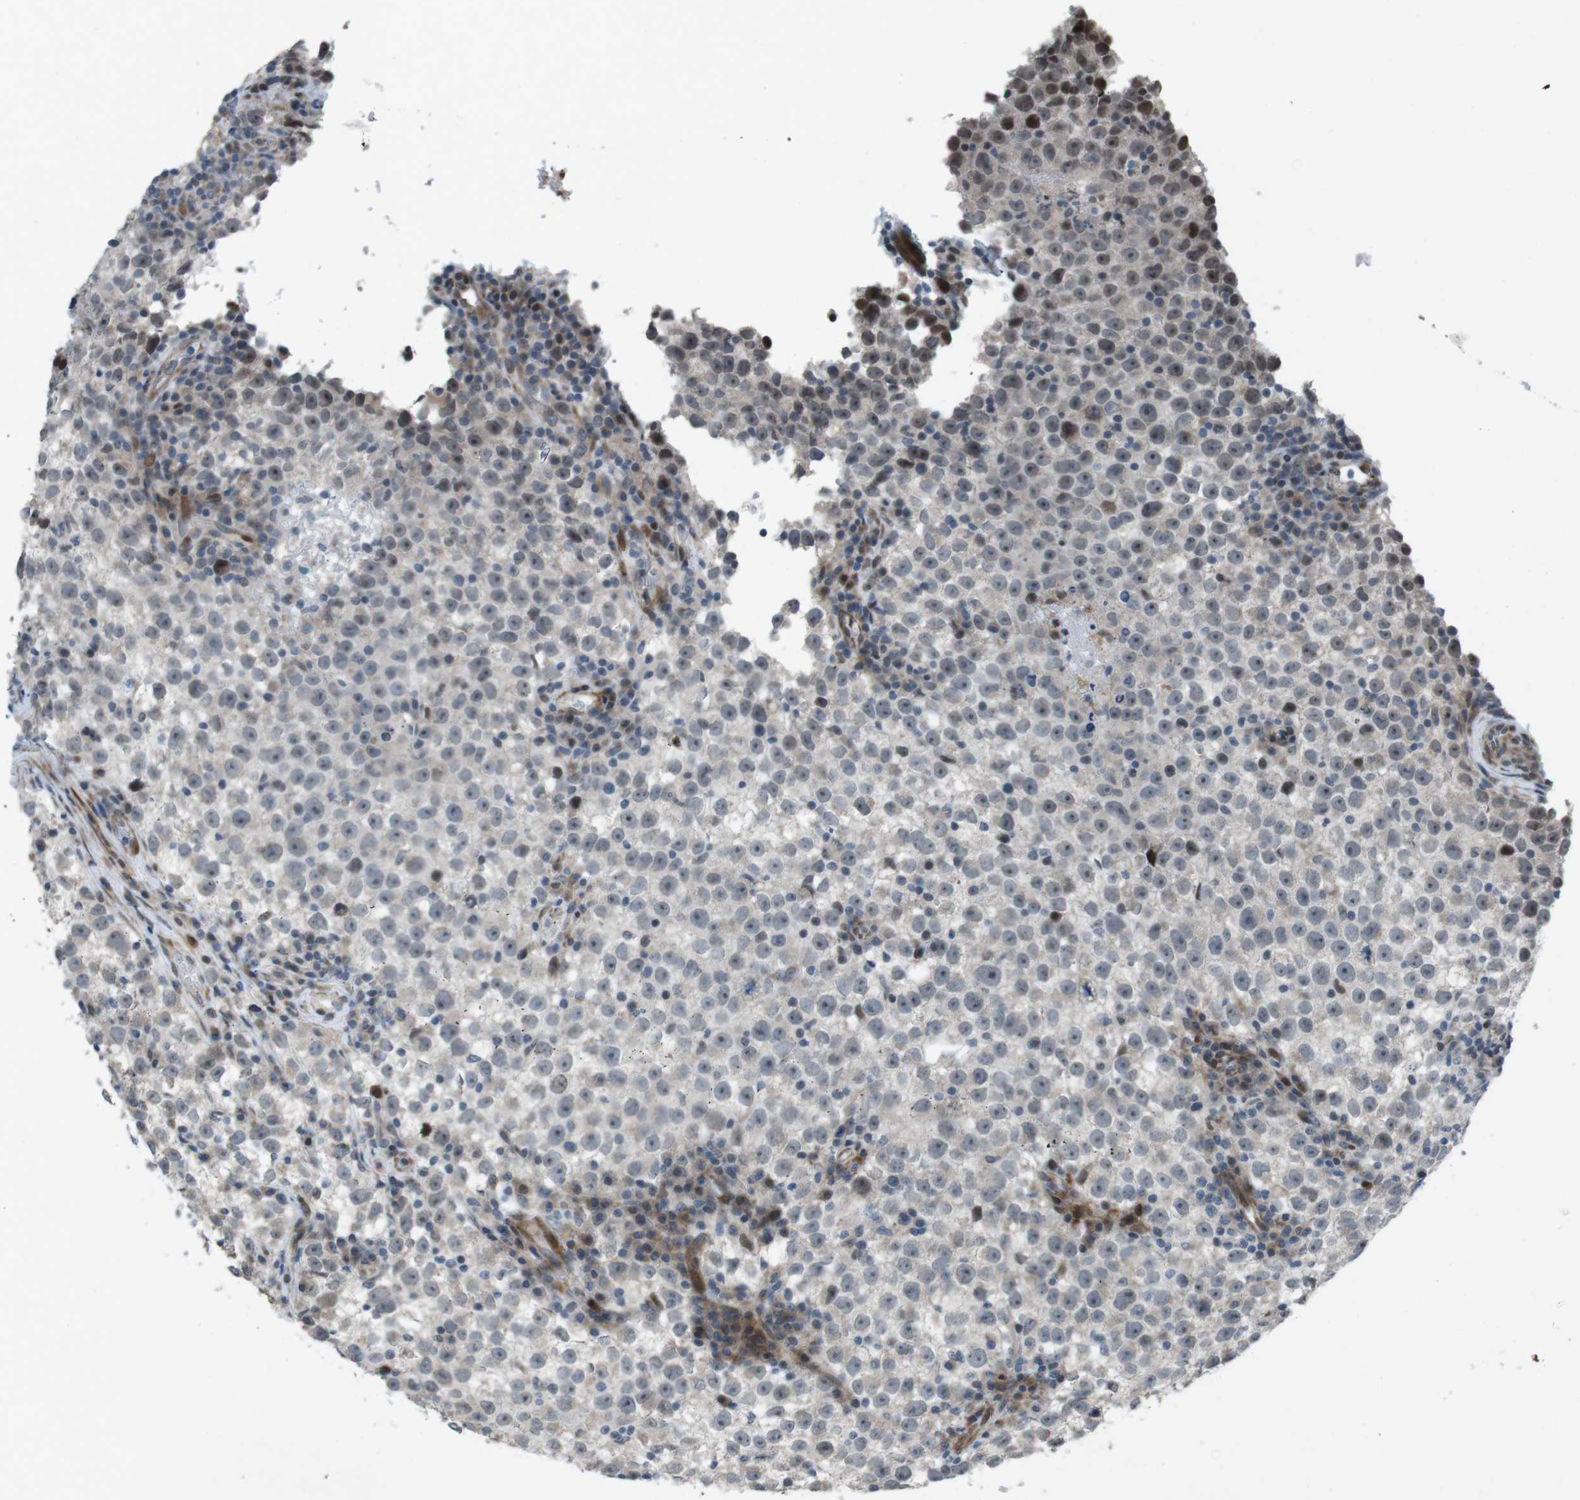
{"staining": {"intensity": "weak", "quantity": "<25%", "location": "nuclear"}, "tissue": "testis cancer", "cell_type": "Tumor cells", "image_type": "cancer", "snomed": [{"axis": "morphology", "description": "Seminoma, NOS"}, {"axis": "topography", "description": "Testis"}], "caption": "IHC of human seminoma (testis) demonstrates no staining in tumor cells.", "gene": "PBRM1", "patient": {"sex": "male", "age": 22}}